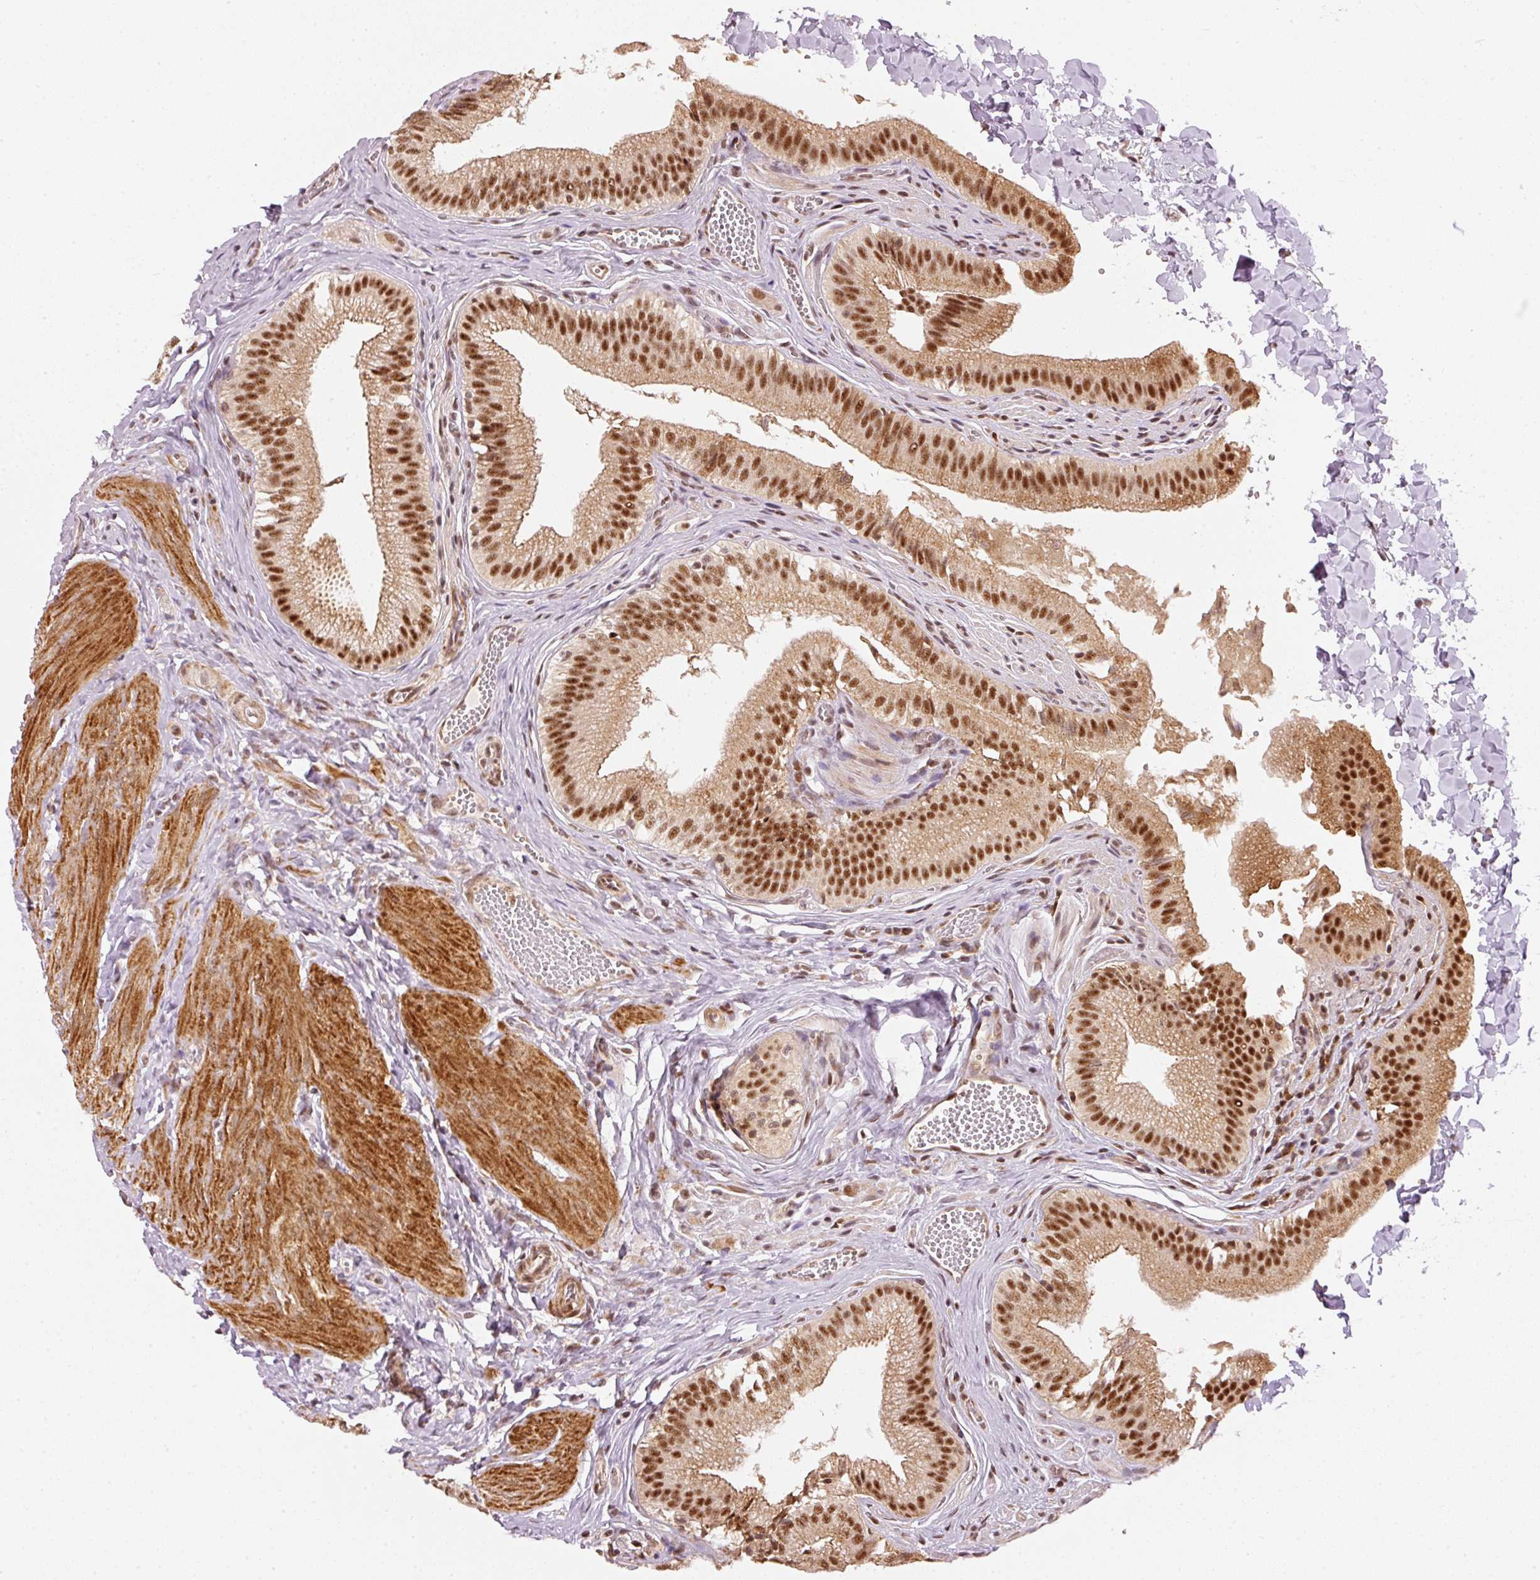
{"staining": {"intensity": "strong", "quantity": ">75%", "location": "cytoplasmic/membranous,nuclear"}, "tissue": "gallbladder", "cell_type": "Glandular cells", "image_type": "normal", "snomed": [{"axis": "morphology", "description": "Normal tissue, NOS"}, {"axis": "topography", "description": "Gallbladder"}, {"axis": "topography", "description": "Peripheral nerve tissue"}], "caption": "High-magnification brightfield microscopy of unremarkable gallbladder stained with DAB (3,3'-diaminobenzidine) (brown) and counterstained with hematoxylin (blue). glandular cells exhibit strong cytoplasmic/membranous,nuclear positivity is seen in approximately>75% of cells. Using DAB (brown) and hematoxylin (blue) stains, captured at high magnification using brightfield microscopy.", "gene": "THOC6", "patient": {"sex": "male", "age": 17}}